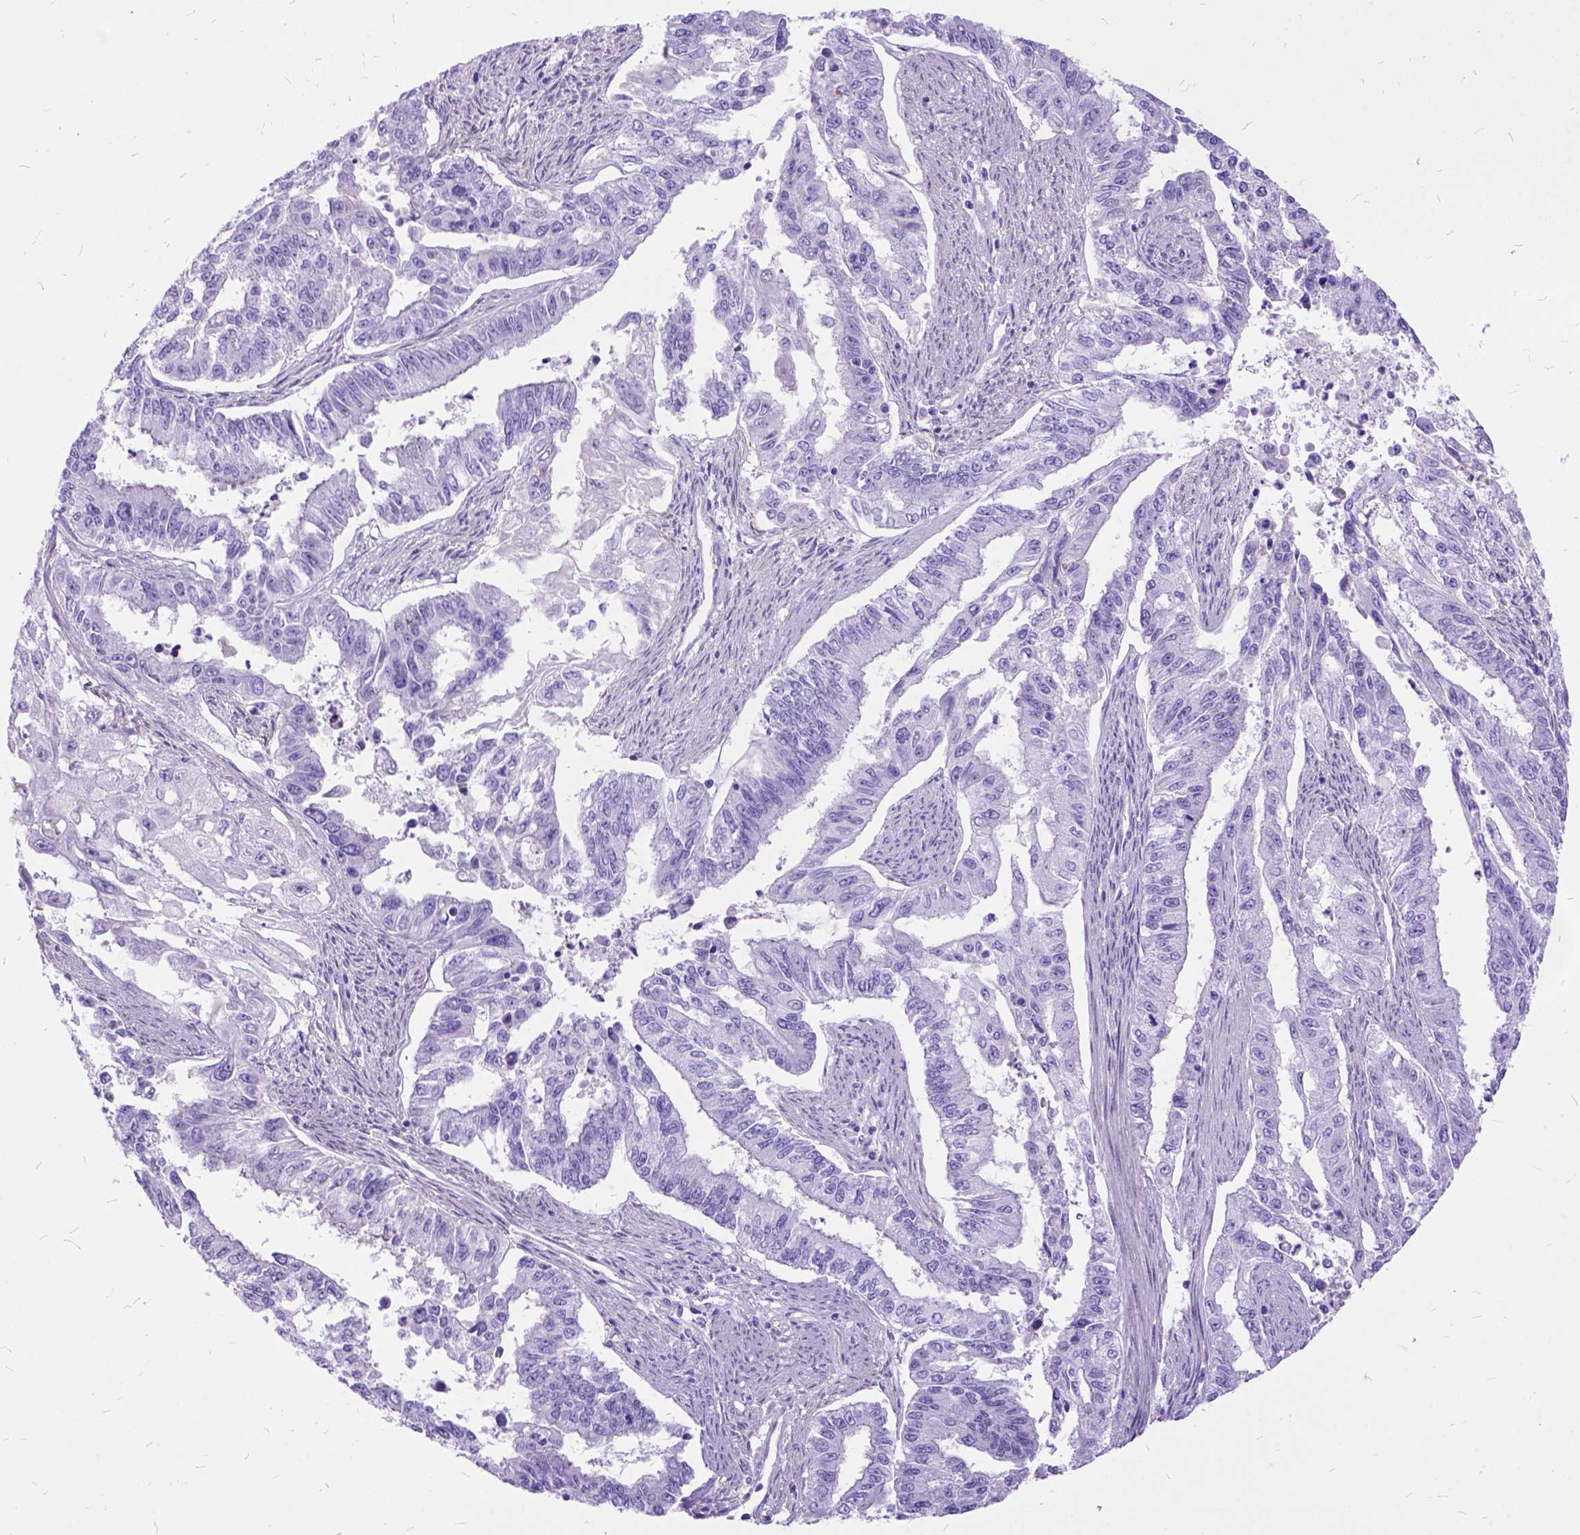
{"staining": {"intensity": "negative", "quantity": "none", "location": "none"}, "tissue": "endometrial cancer", "cell_type": "Tumor cells", "image_type": "cancer", "snomed": [{"axis": "morphology", "description": "Adenocarcinoma, NOS"}, {"axis": "topography", "description": "Uterus"}], "caption": "The immunohistochemistry image has no significant expression in tumor cells of endometrial cancer (adenocarcinoma) tissue. (DAB IHC visualized using brightfield microscopy, high magnification).", "gene": "ARL9", "patient": {"sex": "female", "age": 59}}